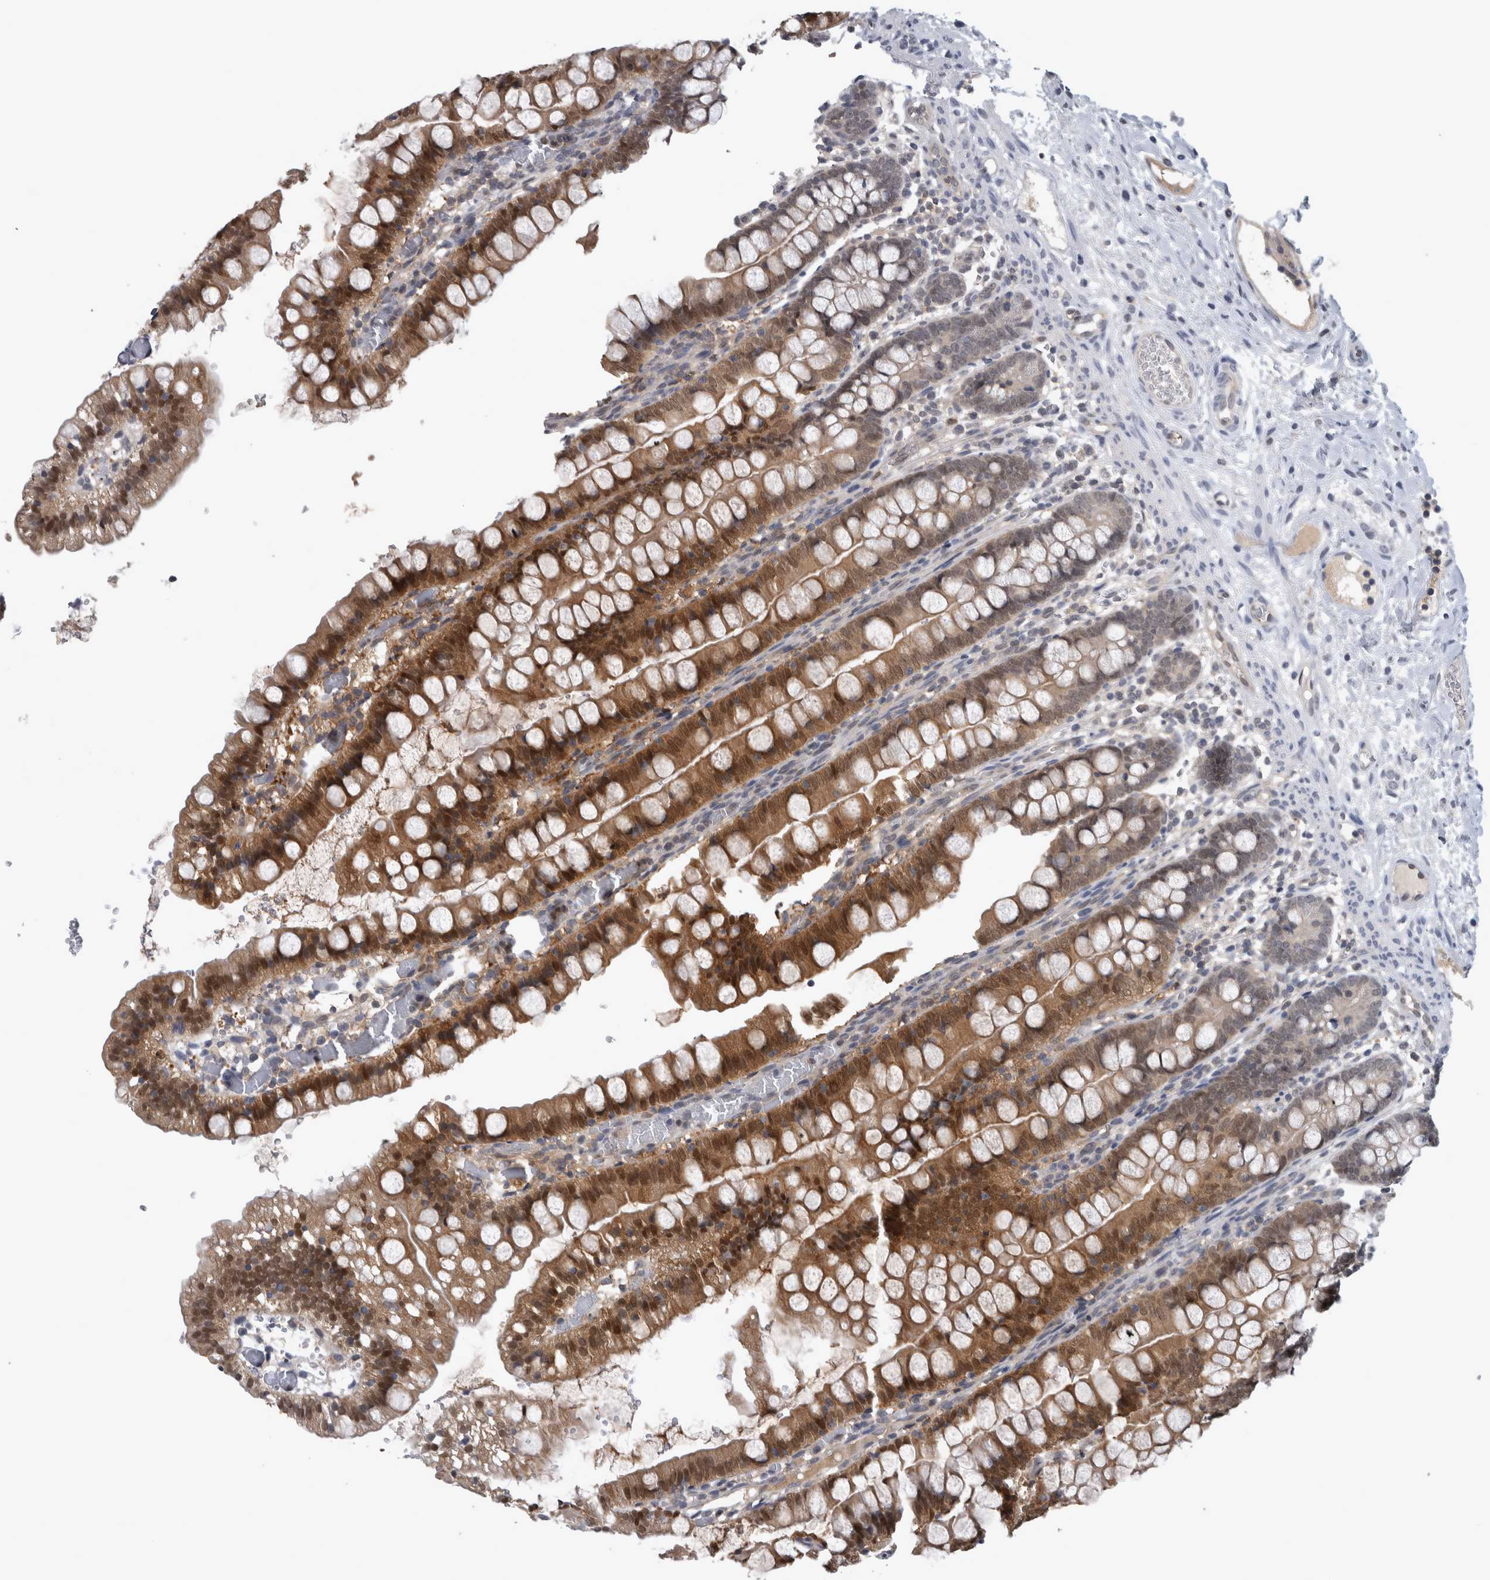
{"staining": {"intensity": "strong", "quantity": ">75%", "location": "cytoplasmic/membranous,nuclear"}, "tissue": "small intestine", "cell_type": "Glandular cells", "image_type": "normal", "snomed": [{"axis": "morphology", "description": "Normal tissue, NOS"}, {"axis": "morphology", "description": "Developmental malformation"}, {"axis": "topography", "description": "Small intestine"}], "caption": "Brown immunohistochemical staining in unremarkable human small intestine shows strong cytoplasmic/membranous,nuclear expression in about >75% of glandular cells. The staining was performed using DAB to visualize the protein expression in brown, while the nuclei were stained in blue with hematoxylin (Magnification: 20x).", "gene": "NAPRT", "patient": {"sex": "male"}}